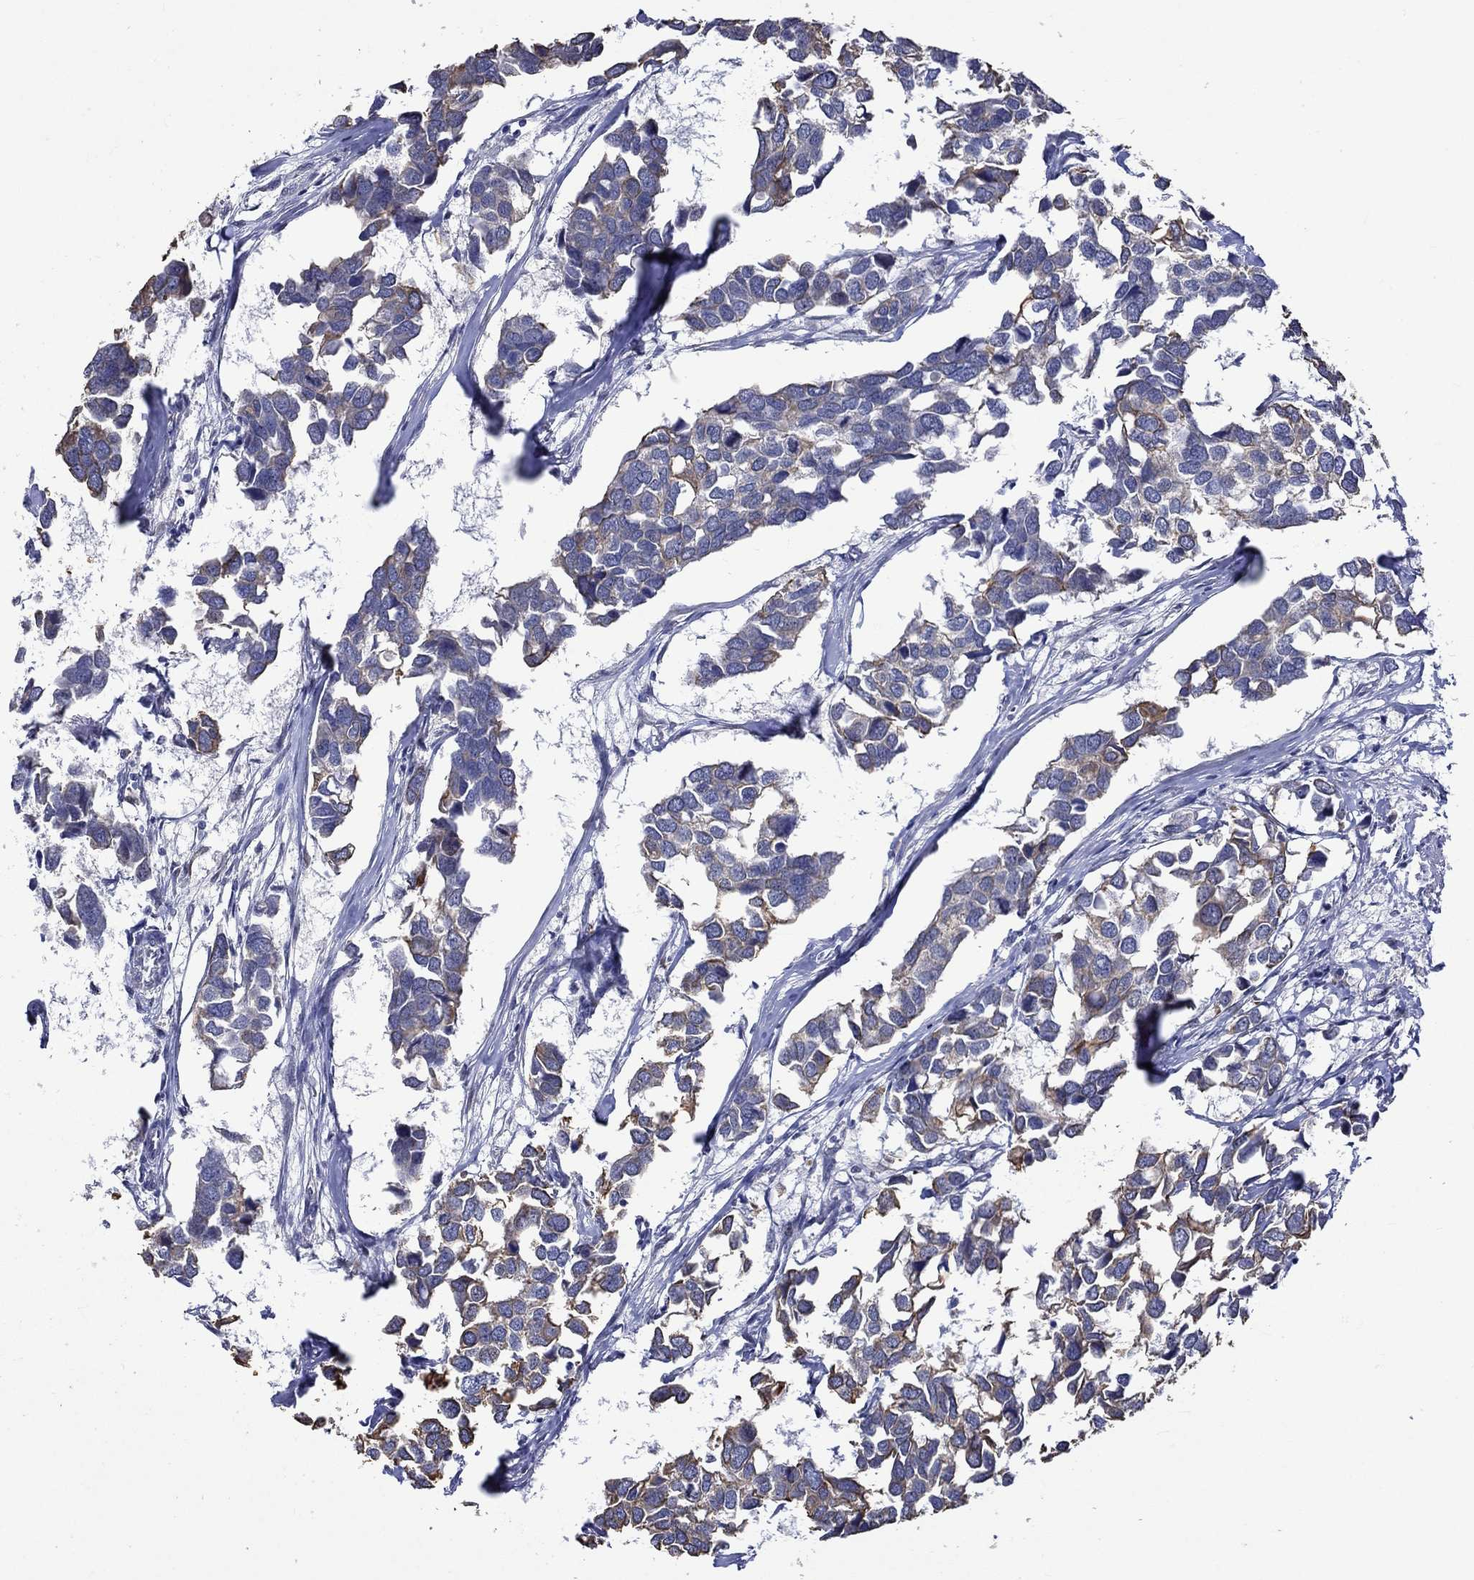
{"staining": {"intensity": "moderate", "quantity": "25%-75%", "location": "cytoplasmic/membranous"}, "tissue": "breast cancer", "cell_type": "Tumor cells", "image_type": "cancer", "snomed": [{"axis": "morphology", "description": "Duct carcinoma"}, {"axis": "topography", "description": "Breast"}], "caption": "This is an image of immunohistochemistry staining of breast invasive ductal carcinoma, which shows moderate positivity in the cytoplasmic/membranous of tumor cells.", "gene": "DDX3Y", "patient": {"sex": "female", "age": 83}}